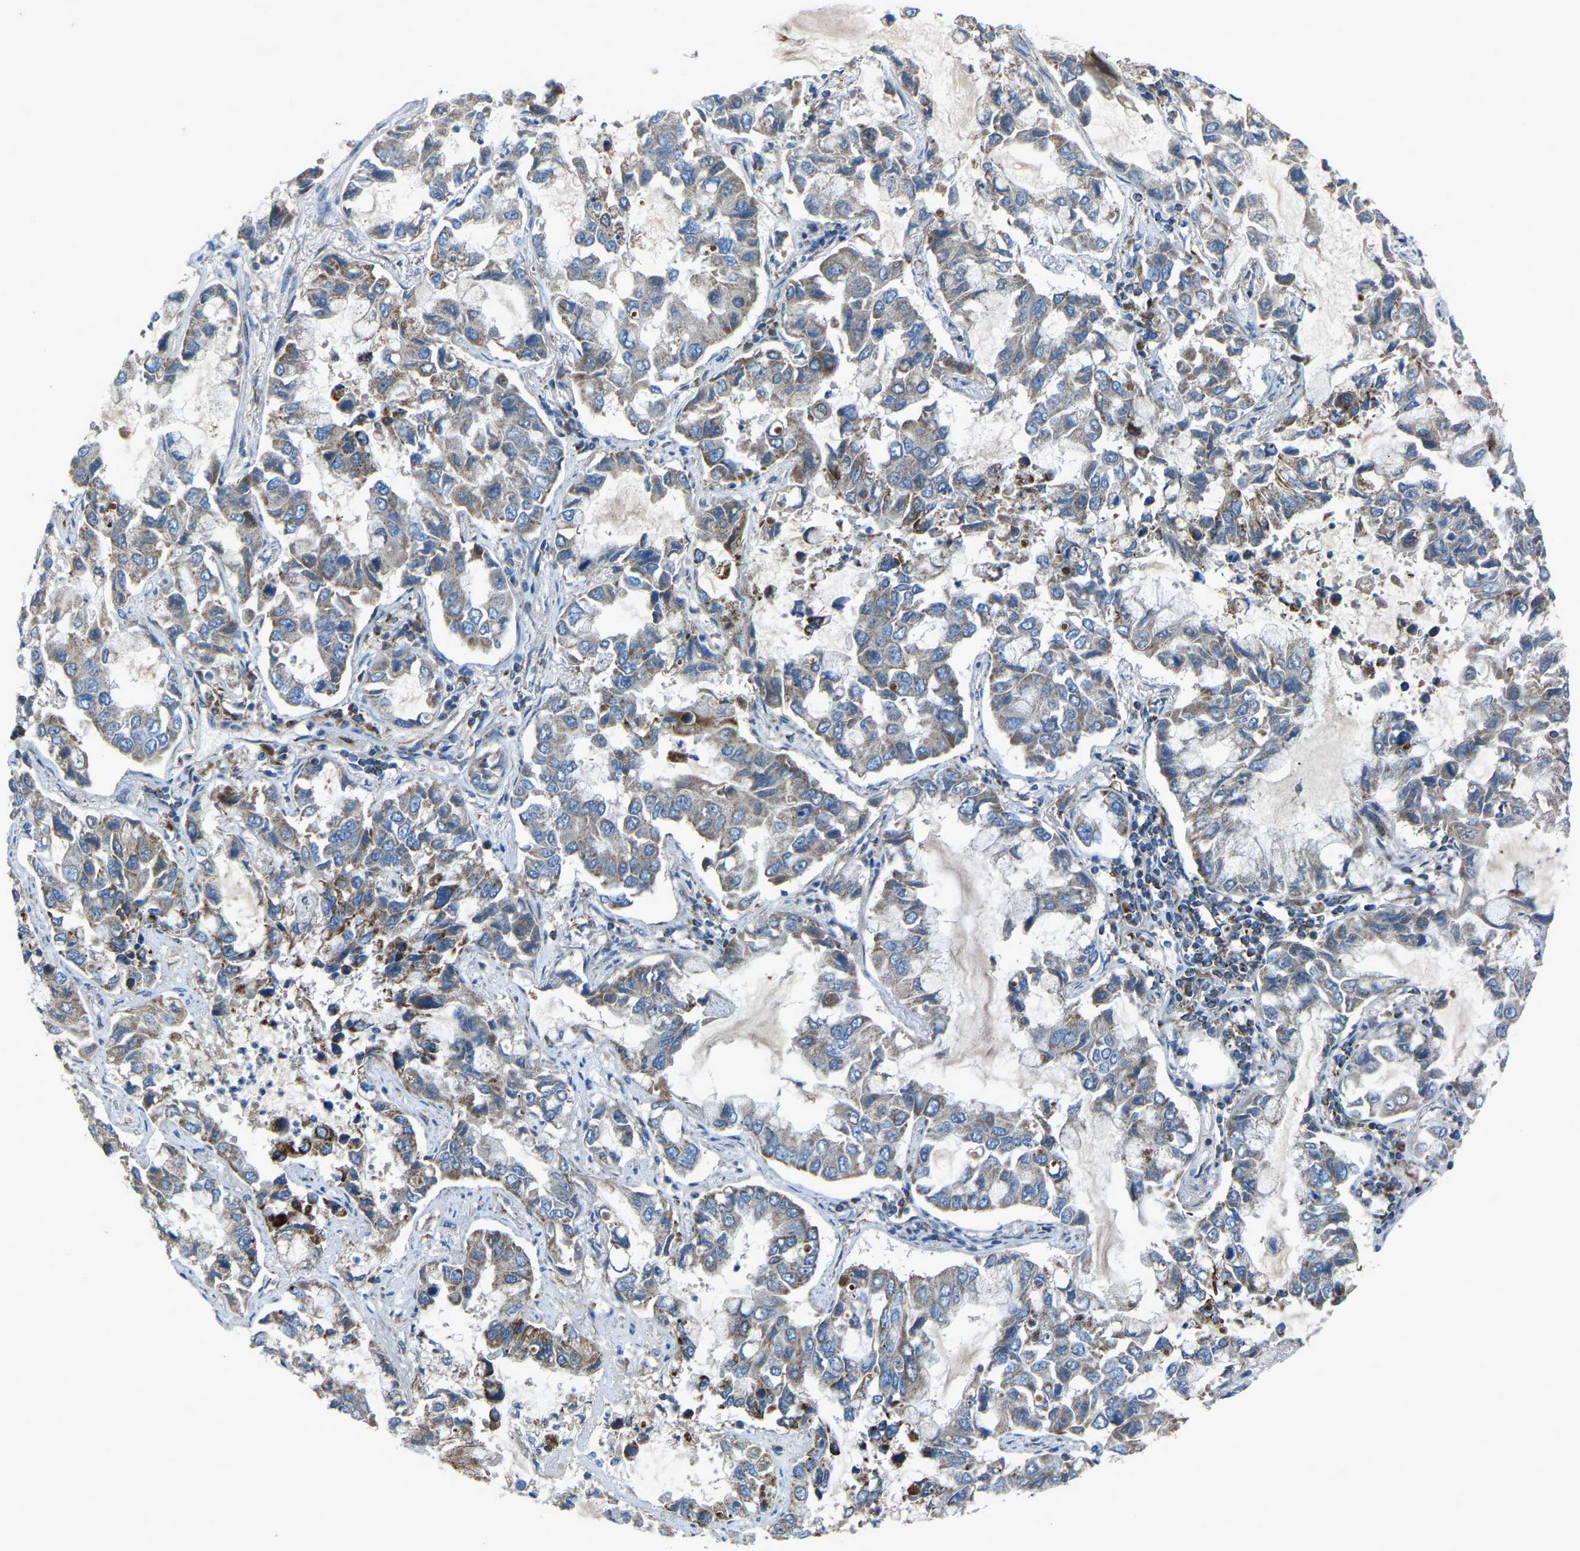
{"staining": {"intensity": "weak", "quantity": ">75%", "location": "cytoplasmic/membranous"}, "tissue": "lung cancer", "cell_type": "Tumor cells", "image_type": "cancer", "snomed": [{"axis": "morphology", "description": "Adenocarcinoma, NOS"}, {"axis": "topography", "description": "Lung"}], "caption": "Immunohistochemistry image of neoplastic tissue: lung adenocarcinoma stained using immunohistochemistry exhibits low levels of weak protein expression localized specifically in the cytoplasmic/membranous of tumor cells, appearing as a cytoplasmic/membranous brown color.", "gene": "AKR1A1", "patient": {"sex": "male", "age": 64}}